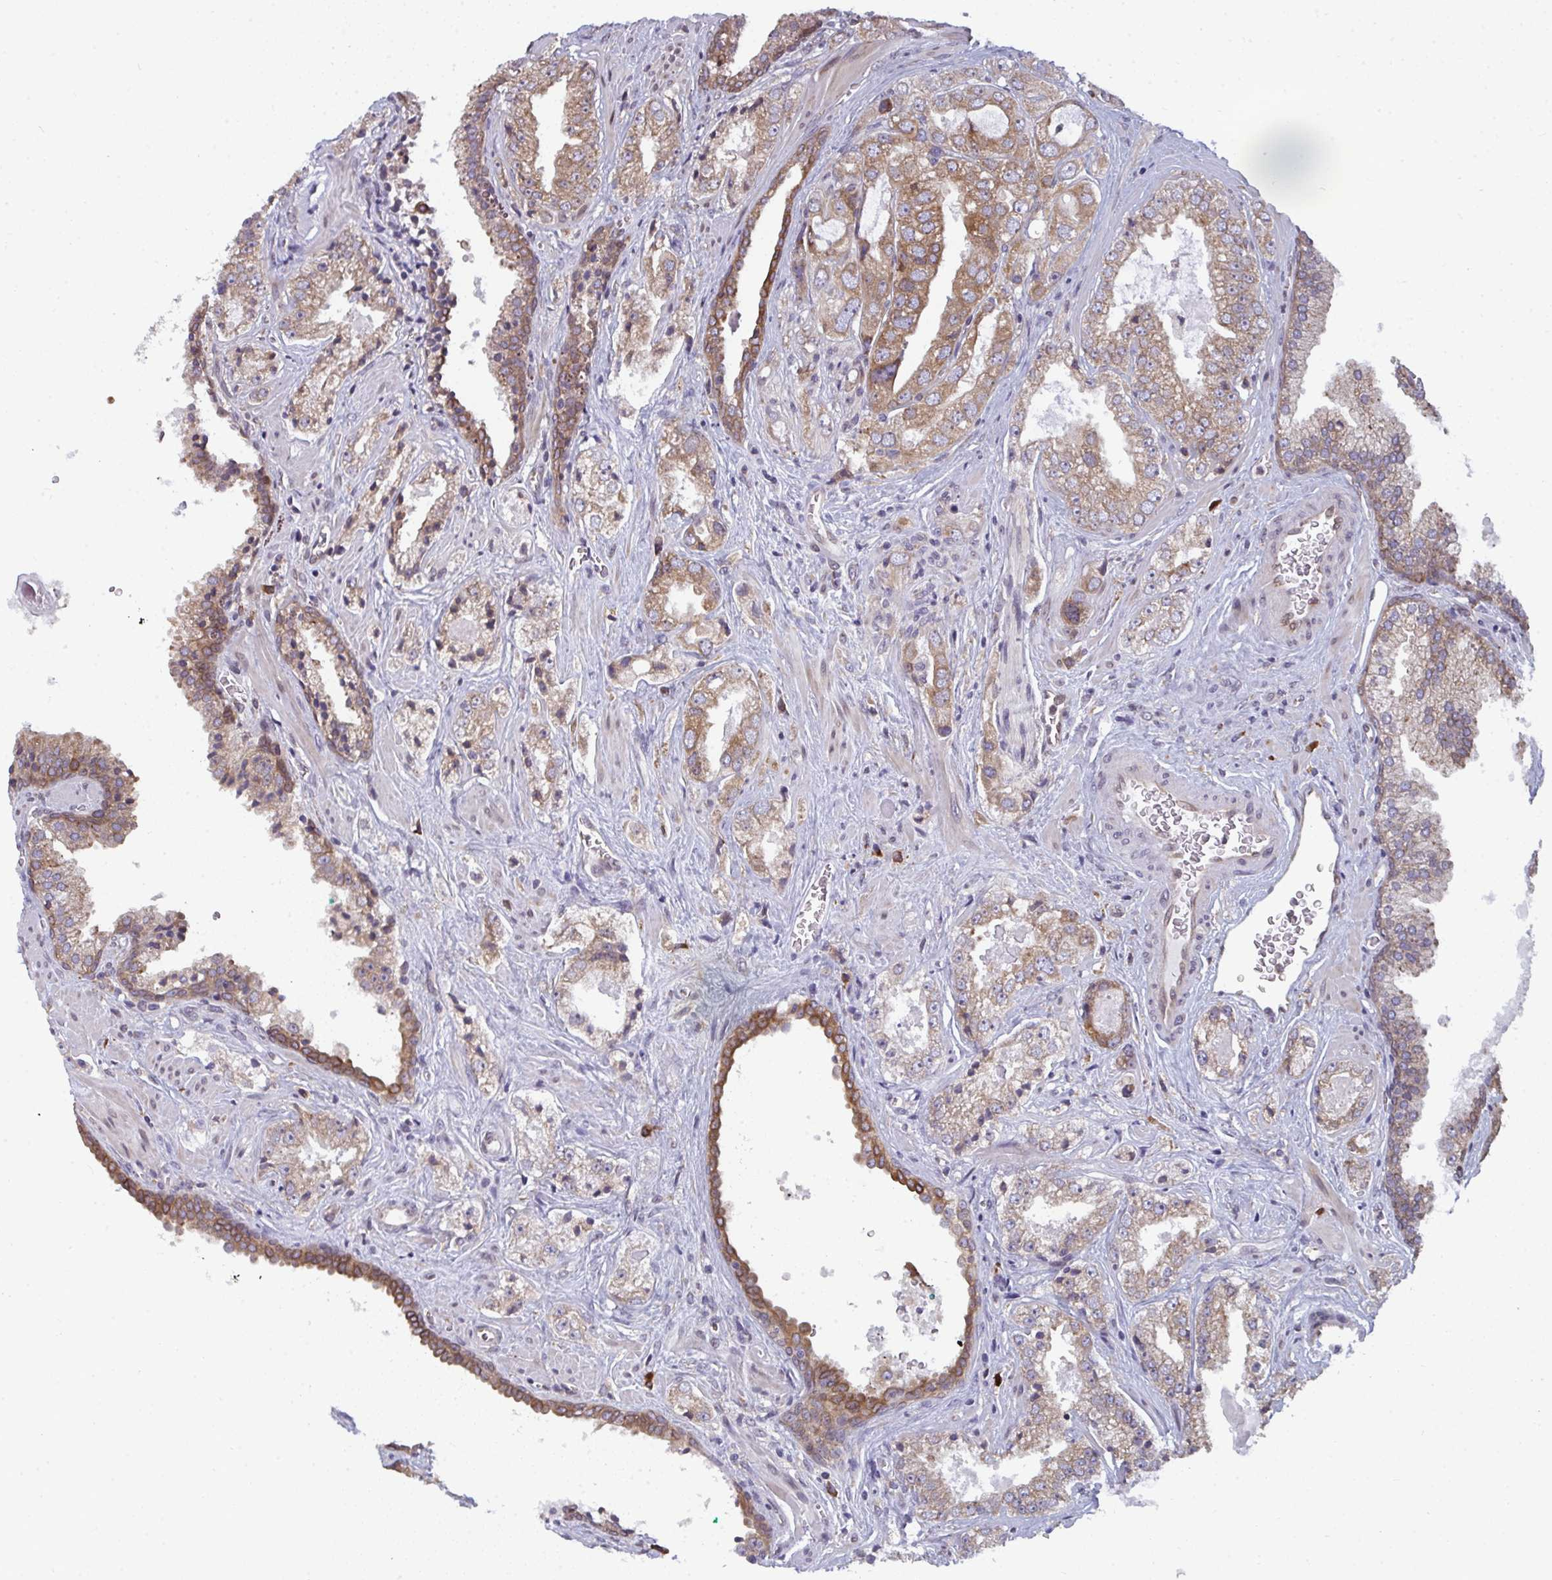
{"staining": {"intensity": "moderate", "quantity": ">75%", "location": "cytoplasmic/membranous"}, "tissue": "prostate cancer", "cell_type": "Tumor cells", "image_type": "cancer", "snomed": [{"axis": "morphology", "description": "Adenocarcinoma, High grade"}, {"axis": "topography", "description": "Prostate"}], "caption": "Immunohistochemical staining of human prostate cancer (high-grade adenocarcinoma) exhibits moderate cytoplasmic/membranous protein expression in approximately >75% of tumor cells.", "gene": "LYSMD4", "patient": {"sex": "male", "age": 67}}